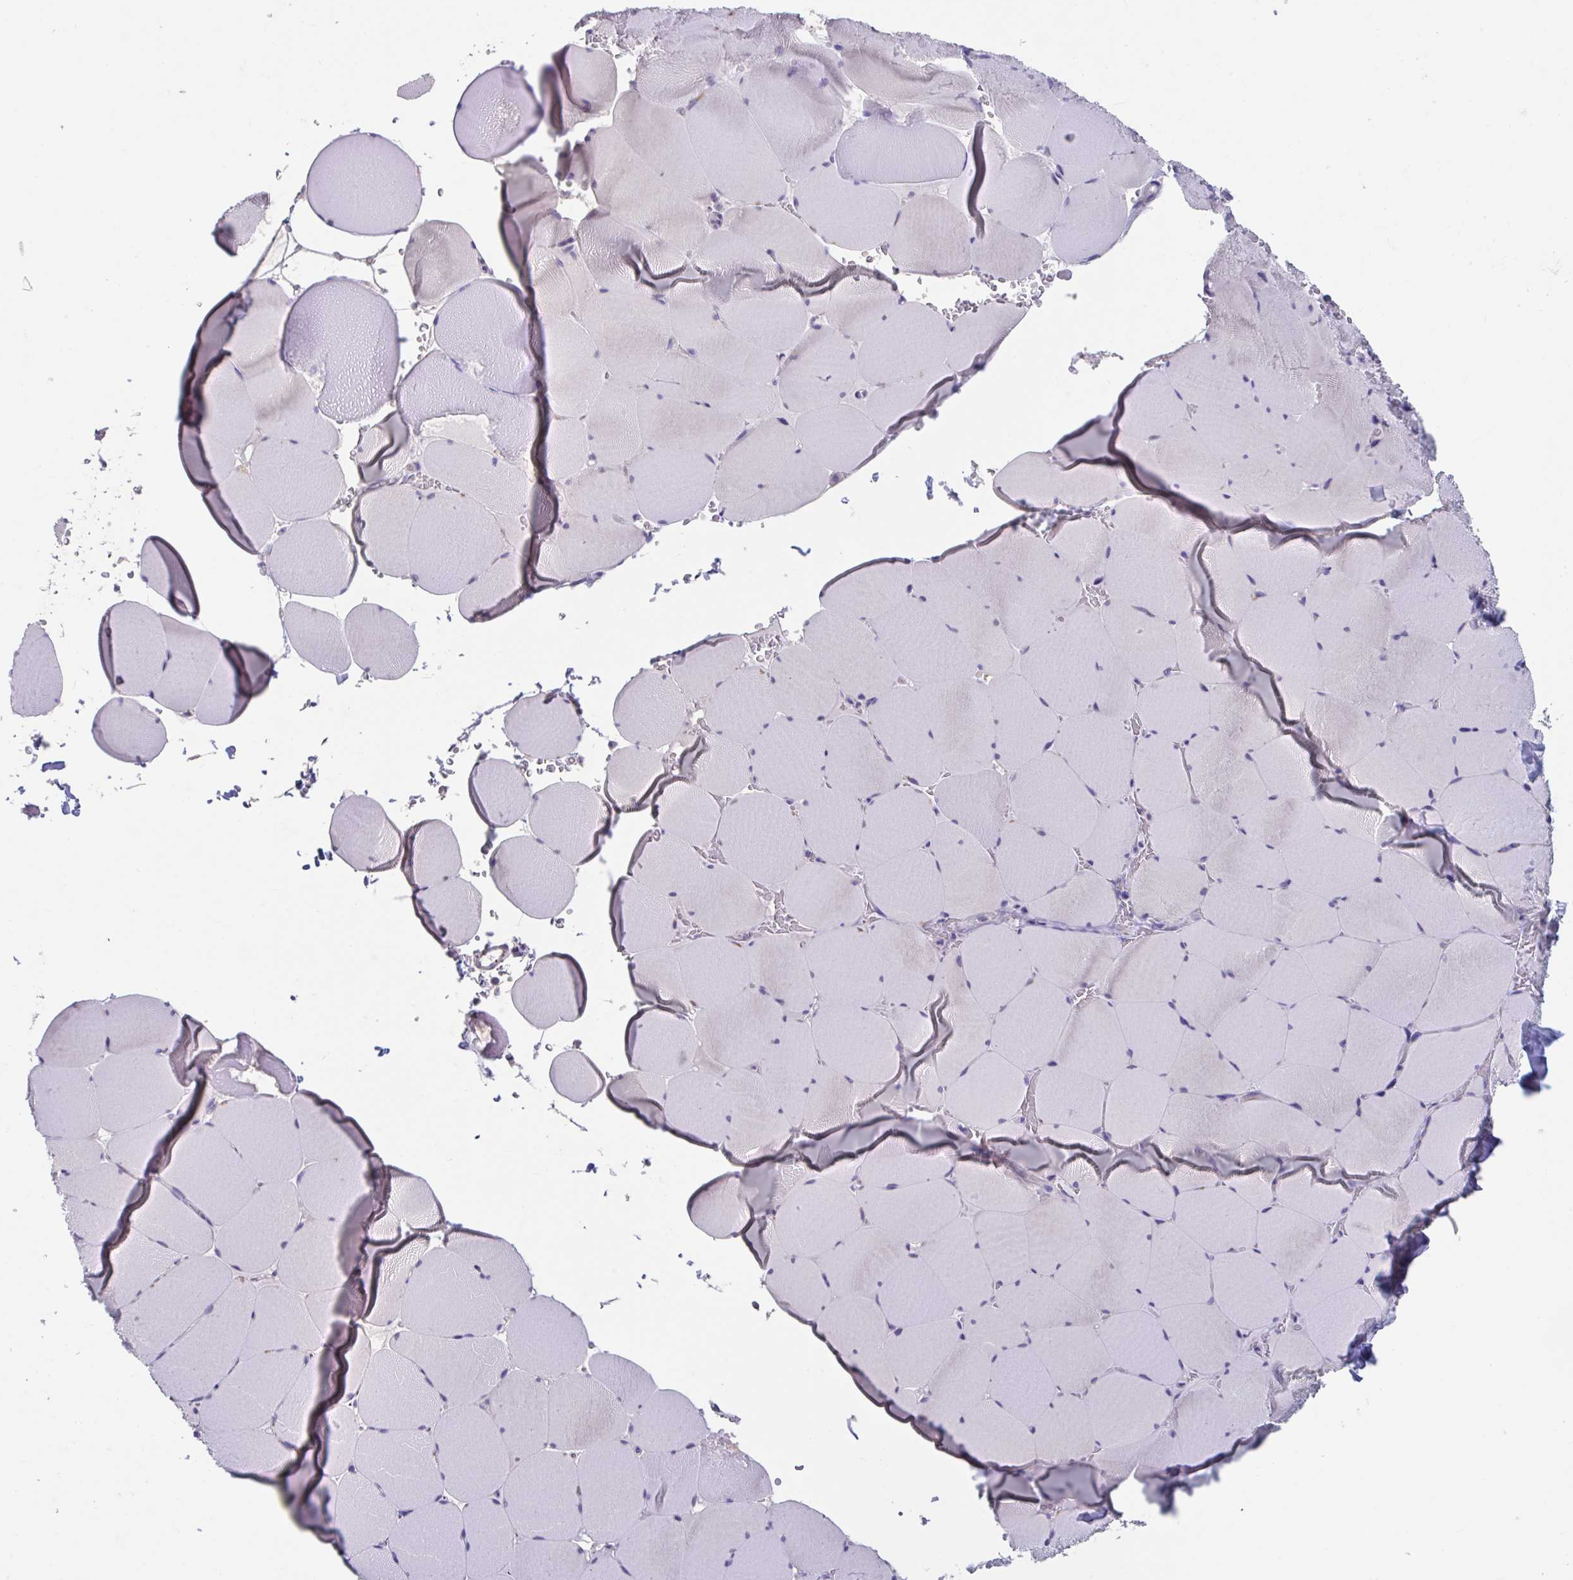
{"staining": {"intensity": "negative", "quantity": "none", "location": "none"}, "tissue": "skeletal muscle", "cell_type": "Myocytes", "image_type": "normal", "snomed": [{"axis": "morphology", "description": "Normal tissue, NOS"}, {"axis": "topography", "description": "Skeletal muscle"}, {"axis": "topography", "description": "Head-Neck"}], "caption": "Protein analysis of unremarkable skeletal muscle exhibits no significant positivity in myocytes. Nuclei are stained in blue.", "gene": "GPR162", "patient": {"sex": "male", "age": 66}}